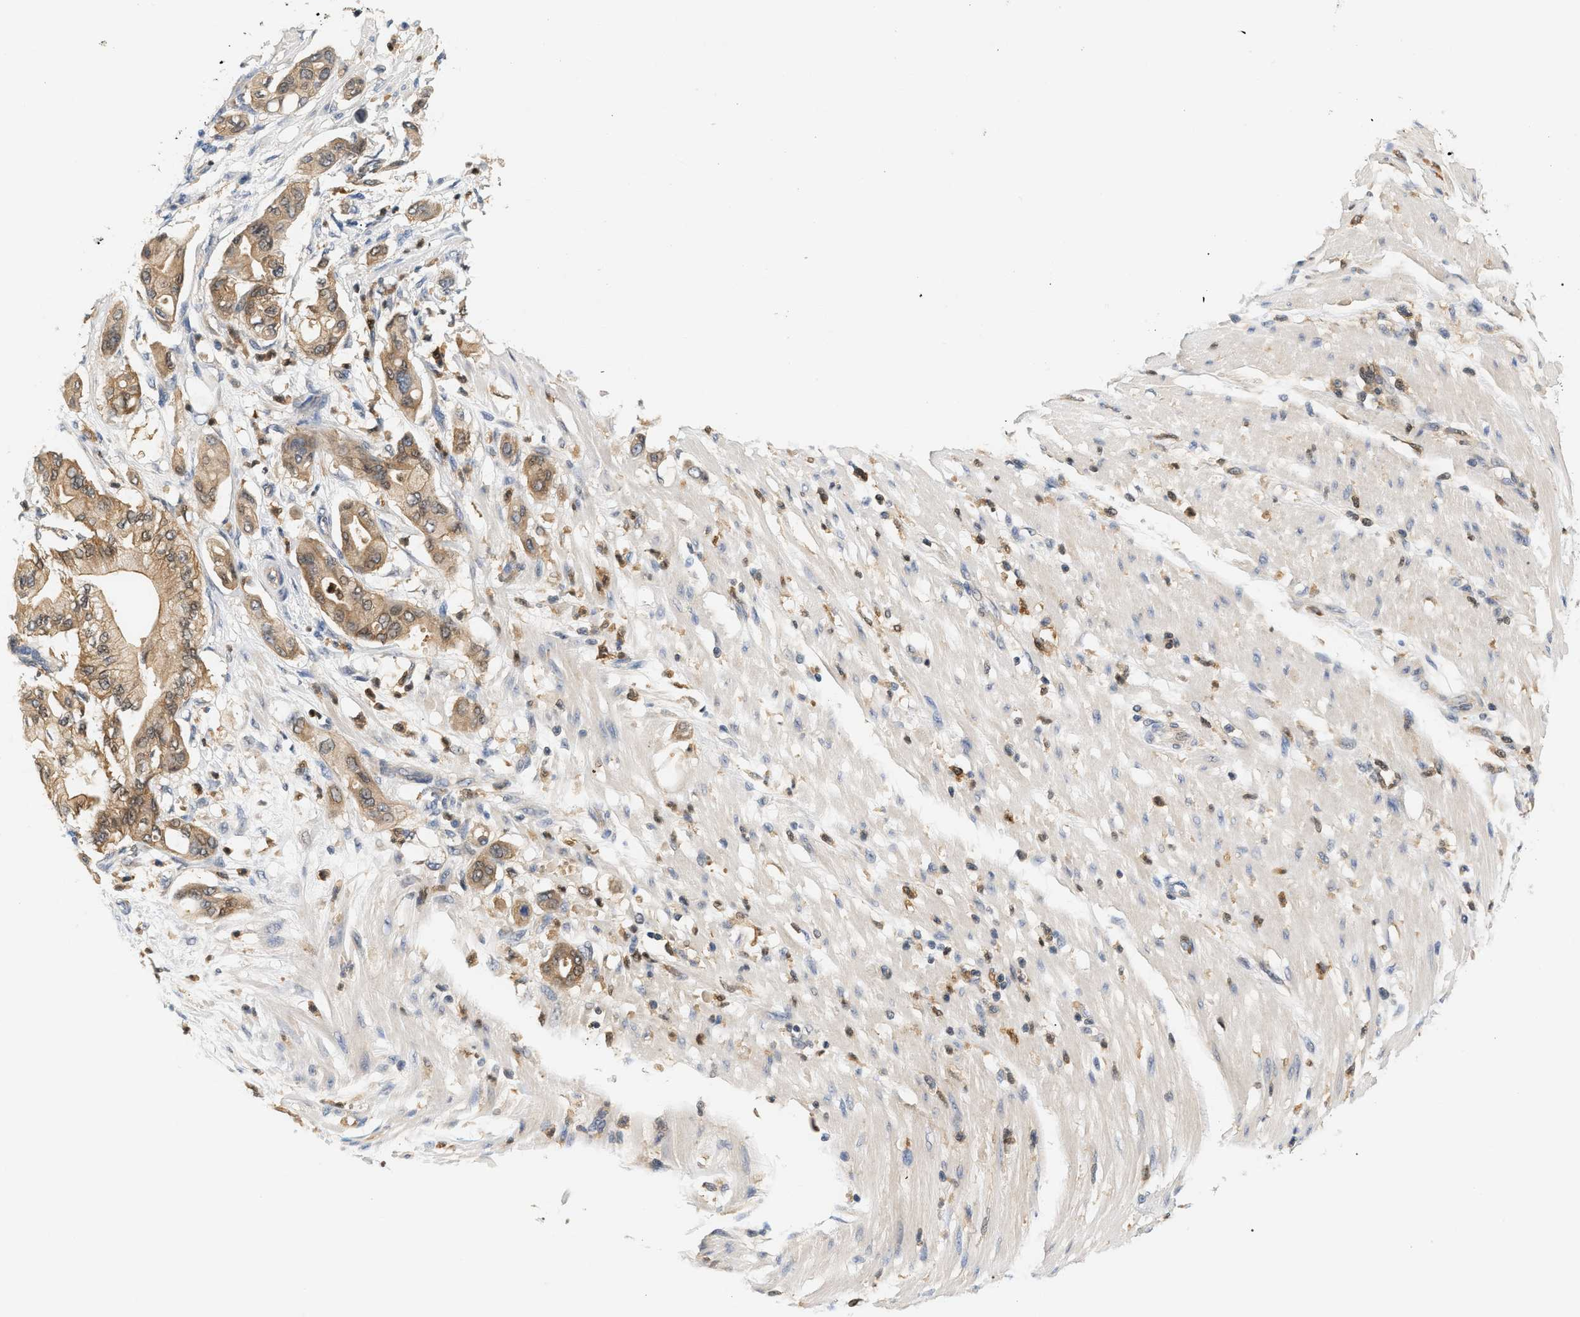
{"staining": {"intensity": "moderate", "quantity": ">75%", "location": "cytoplasmic/membranous"}, "tissue": "pancreatic cancer", "cell_type": "Tumor cells", "image_type": "cancer", "snomed": [{"axis": "morphology", "description": "Adenocarcinoma, NOS"}, {"axis": "morphology", "description": "Adenocarcinoma, metastatic, NOS"}, {"axis": "topography", "description": "Lymph node"}, {"axis": "topography", "description": "Pancreas"}, {"axis": "topography", "description": "Duodenum"}], "caption": "A histopathology image showing moderate cytoplasmic/membranous expression in about >75% of tumor cells in pancreatic adenocarcinoma, as visualized by brown immunohistochemical staining.", "gene": "PYCARD", "patient": {"sex": "female", "age": 64}}